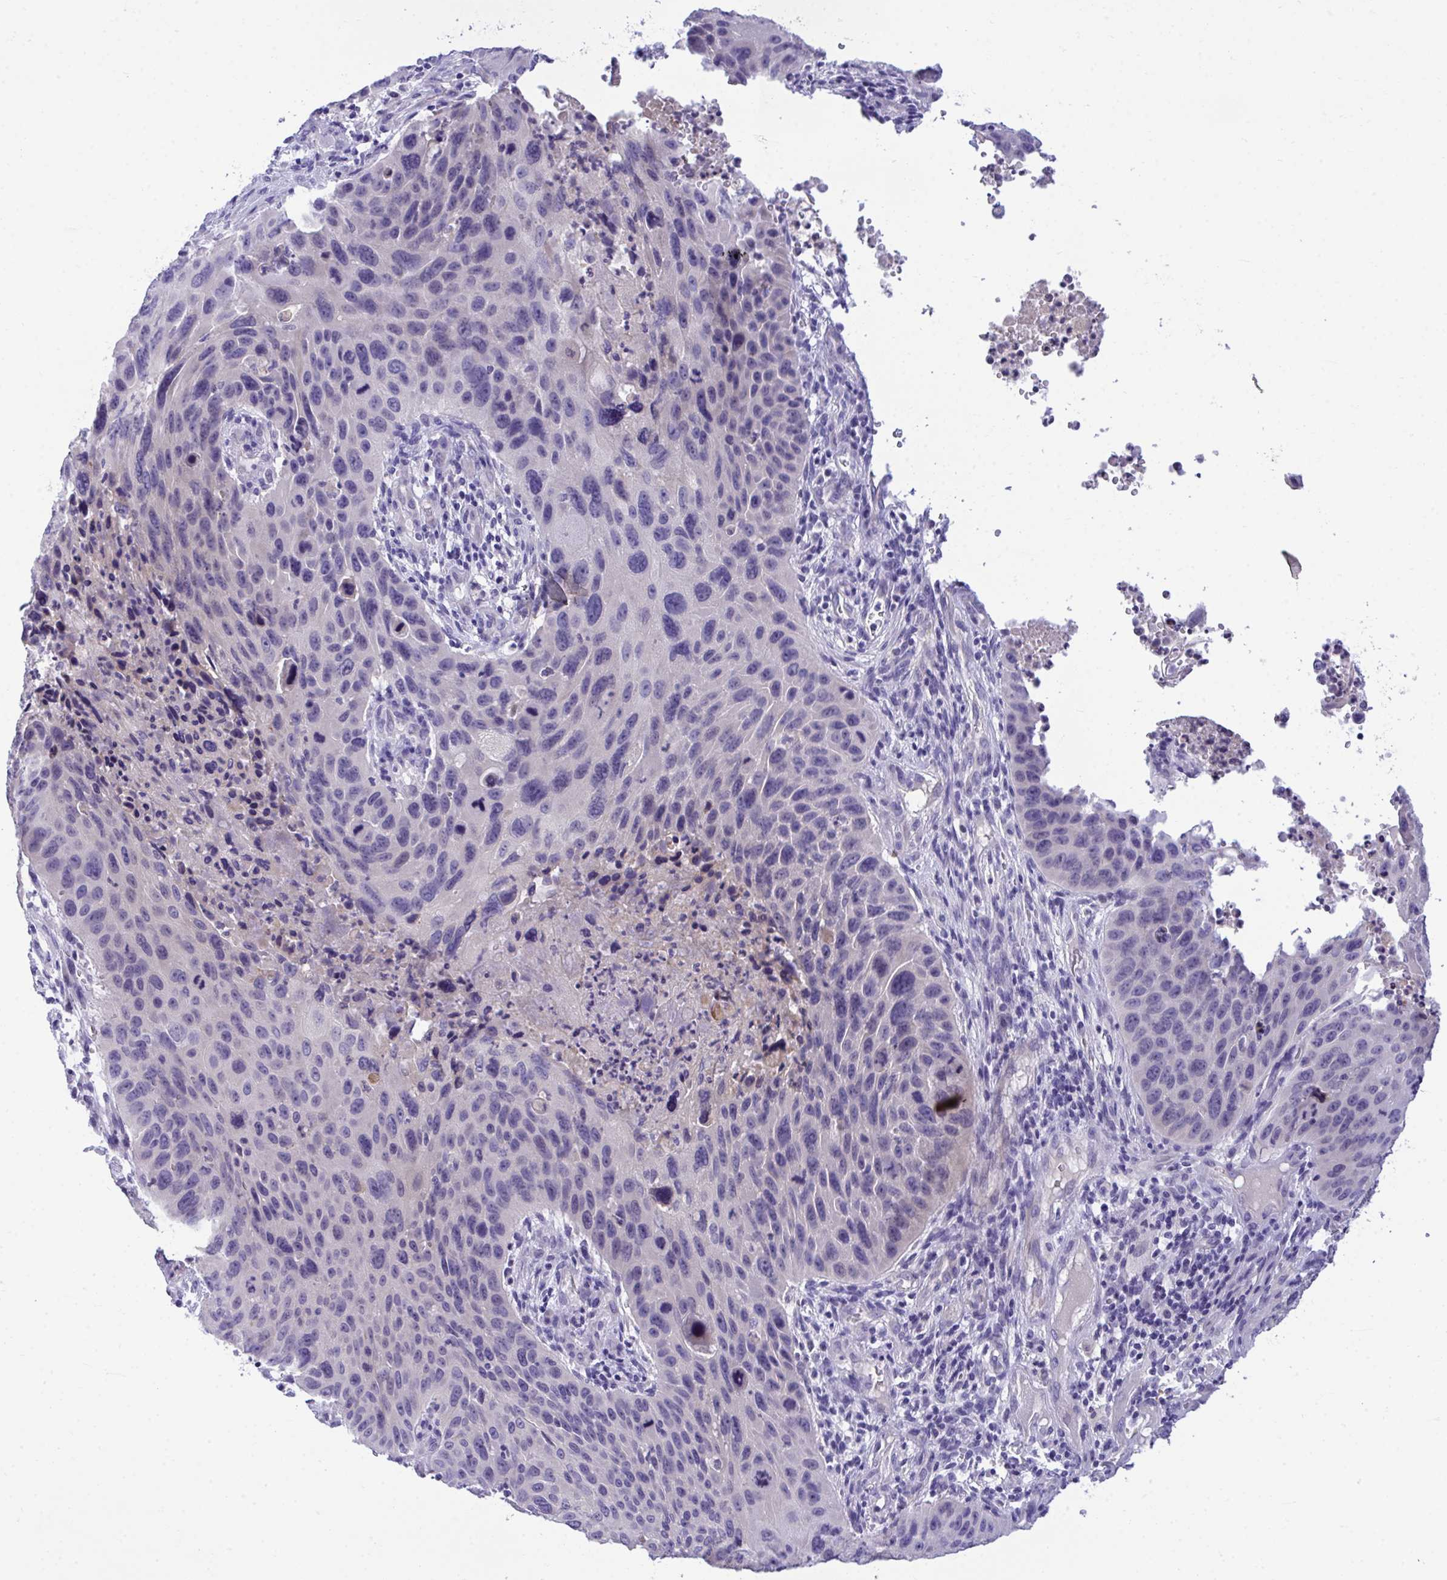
{"staining": {"intensity": "negative", "quantity": "none", "location": "none"}, "tissue": "lung cancer", "cell_type": "Tumor cells", "image_type": "cancer", "snomed": [{"axis": "morphology", "description": "Squamous cell carcinoma, NOS"}, {"axis": "topography", "description": "Lung"}], "caption": "IHC histopathology image of human squamous cell carcinoma (lung) stained for a protein (brown), which exhibits no positivity in tumor cells.", "gene": "TMCO5A", "patient": {"sex": "male", "age": 63}}